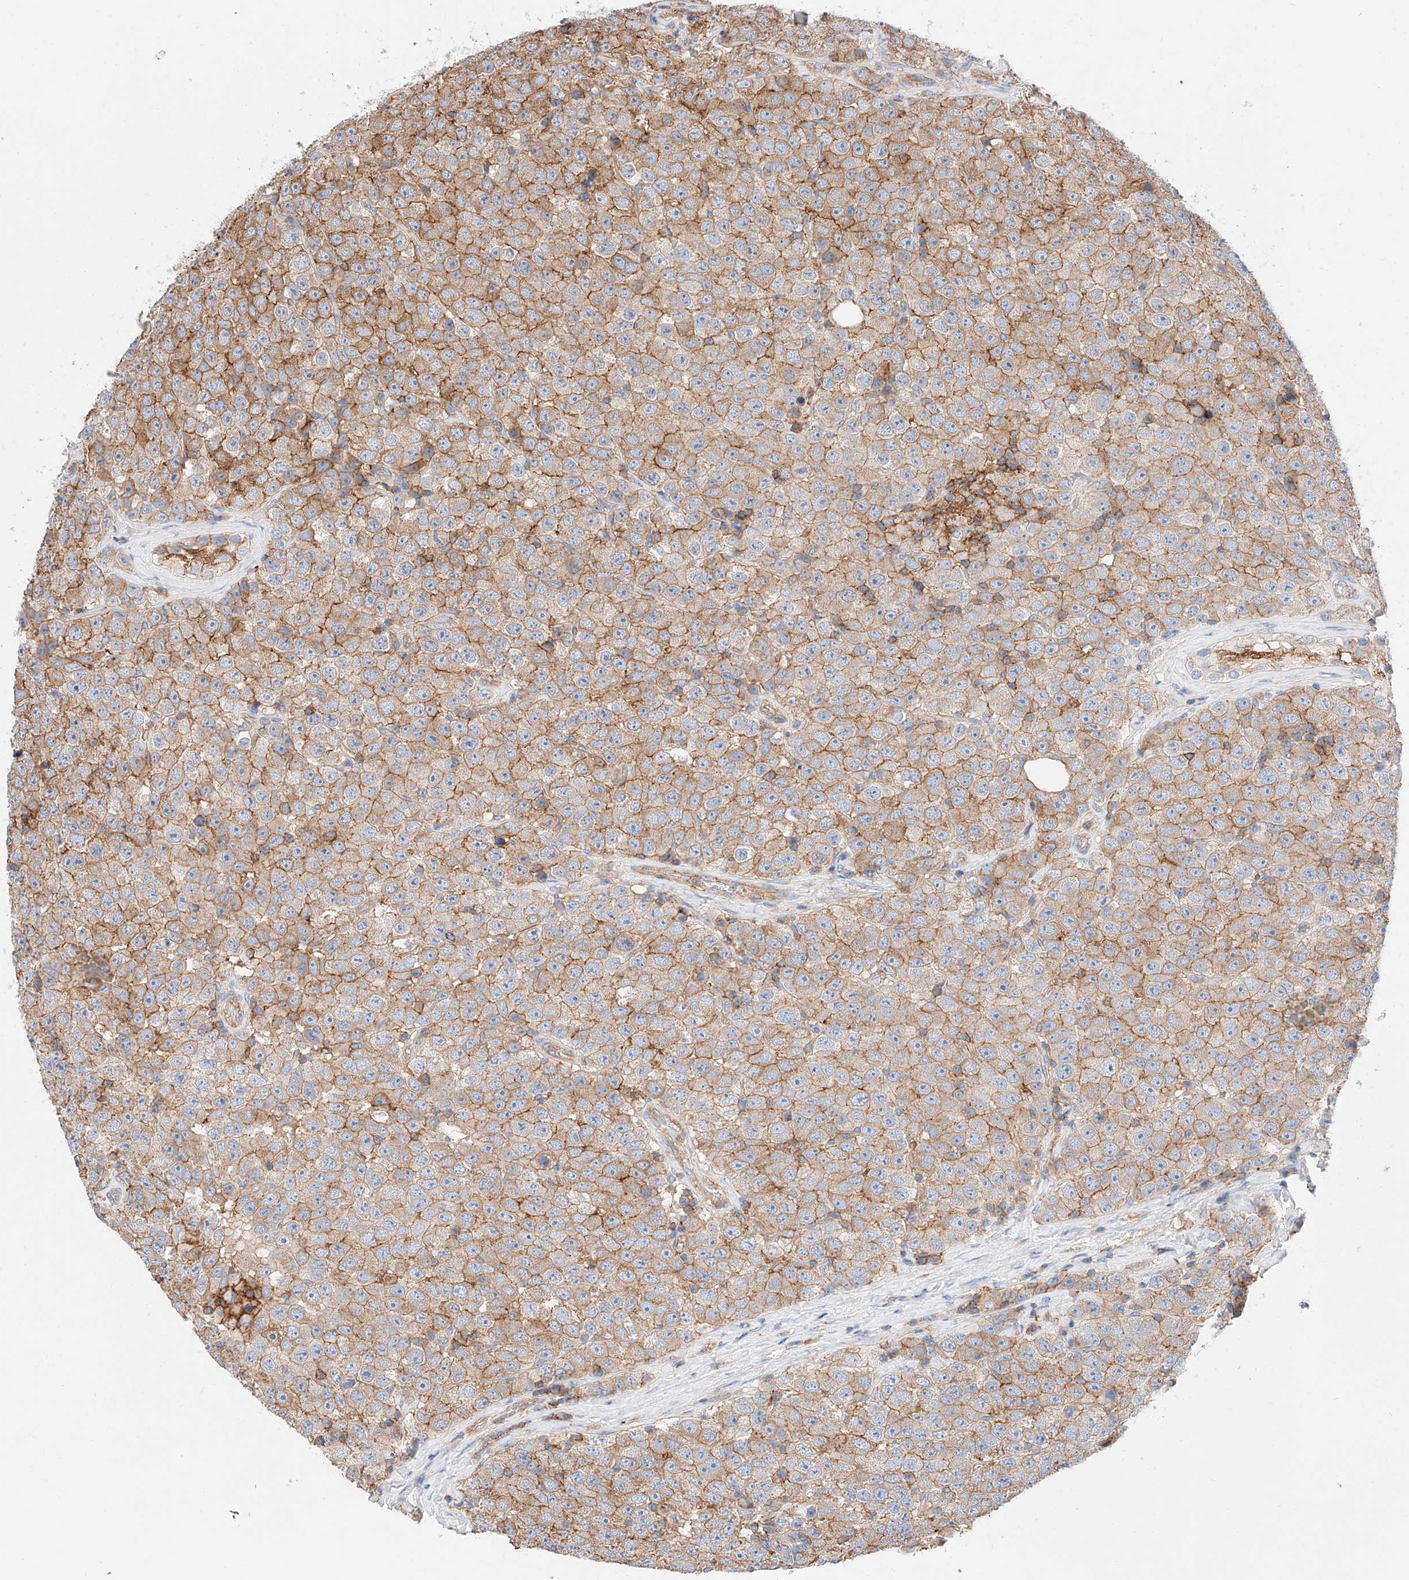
{"staining": {"intensity": "moderate", "quantity": "25%-75%", "location": "cytoplasmic/membranous"}, "tissue": "testis cancer", "cell_type": "Tumor cells", "image_type": "cancer", "snomed": [{"axis": "morphology", "description": "Seminoma, NOS"}, {"axis": "topography", "description": "Testis"}], "caption": "Immunohistochemistry (IHC) photomicrograph of neoplastic tissue: human testis cancer stained using immunohistochemistry (IHC) reveals medium levels of moderate protein expression localized specifically in the cytoplasmic/membranous of tumor cells, appearing as a cytoplasmic/membranous brown color.", "gene": "HAUS4", "patient": {"sex": "male", "age": 28}}